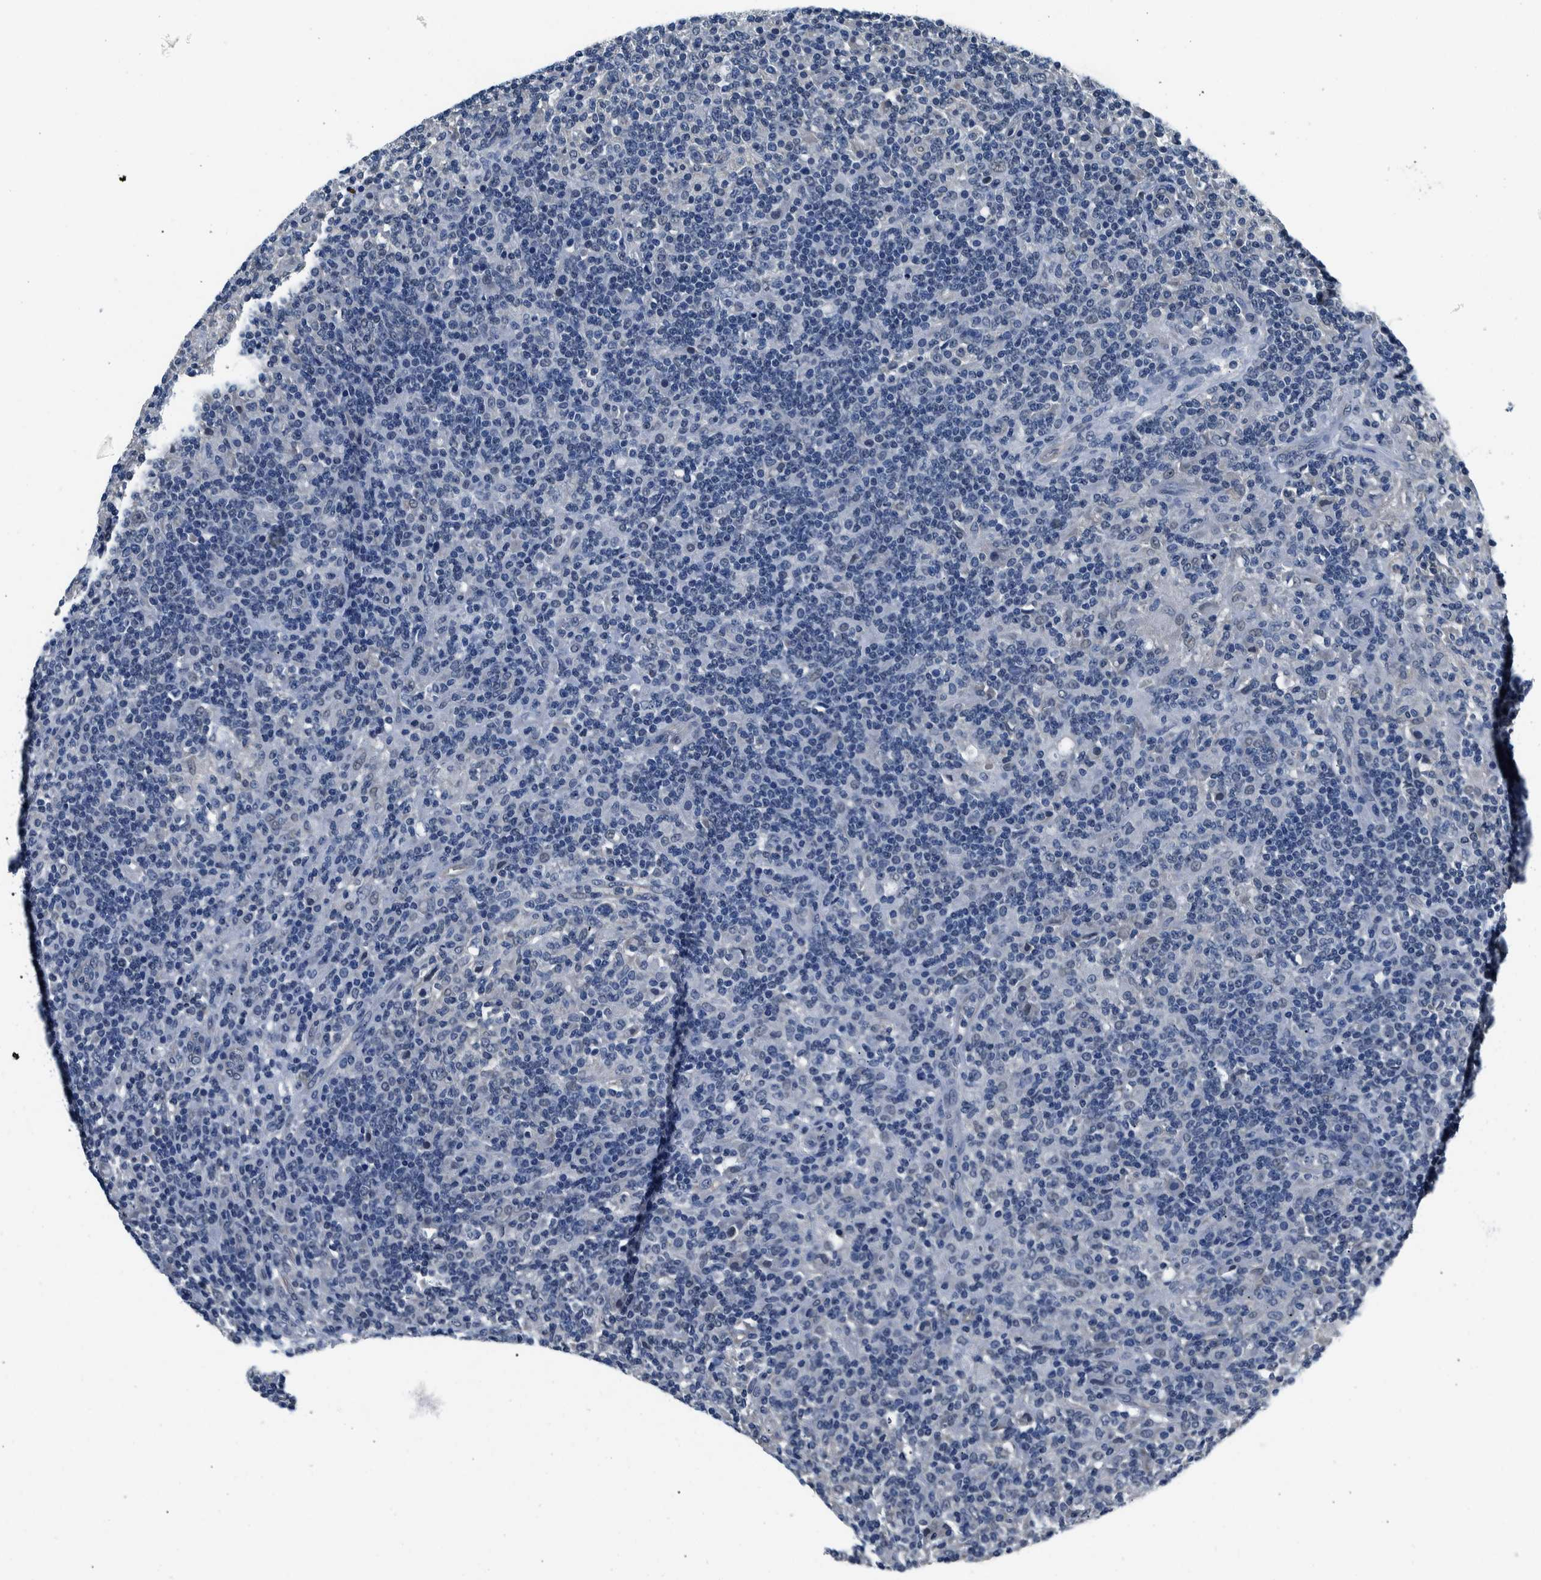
{"staining": {"intensity": "negative", "quantity": "none", "location": "none"}, "tissue": "lymphoma", "cell_type": "Tumor cells", "image_type": "cancer", "snomed": [{"axis": "morphology", "description": "Hodgkin's disease, NOS"}, {"axis": "topography", "description": "Lymph node"}], "caption": "An immunohistochemistry (IHC) histopathology image of lymphoma is shown. There is no staining in tumor cells of lymphoma.", "gene": "NIBAN2", "patient": {"sex": "male", "age": 70}}